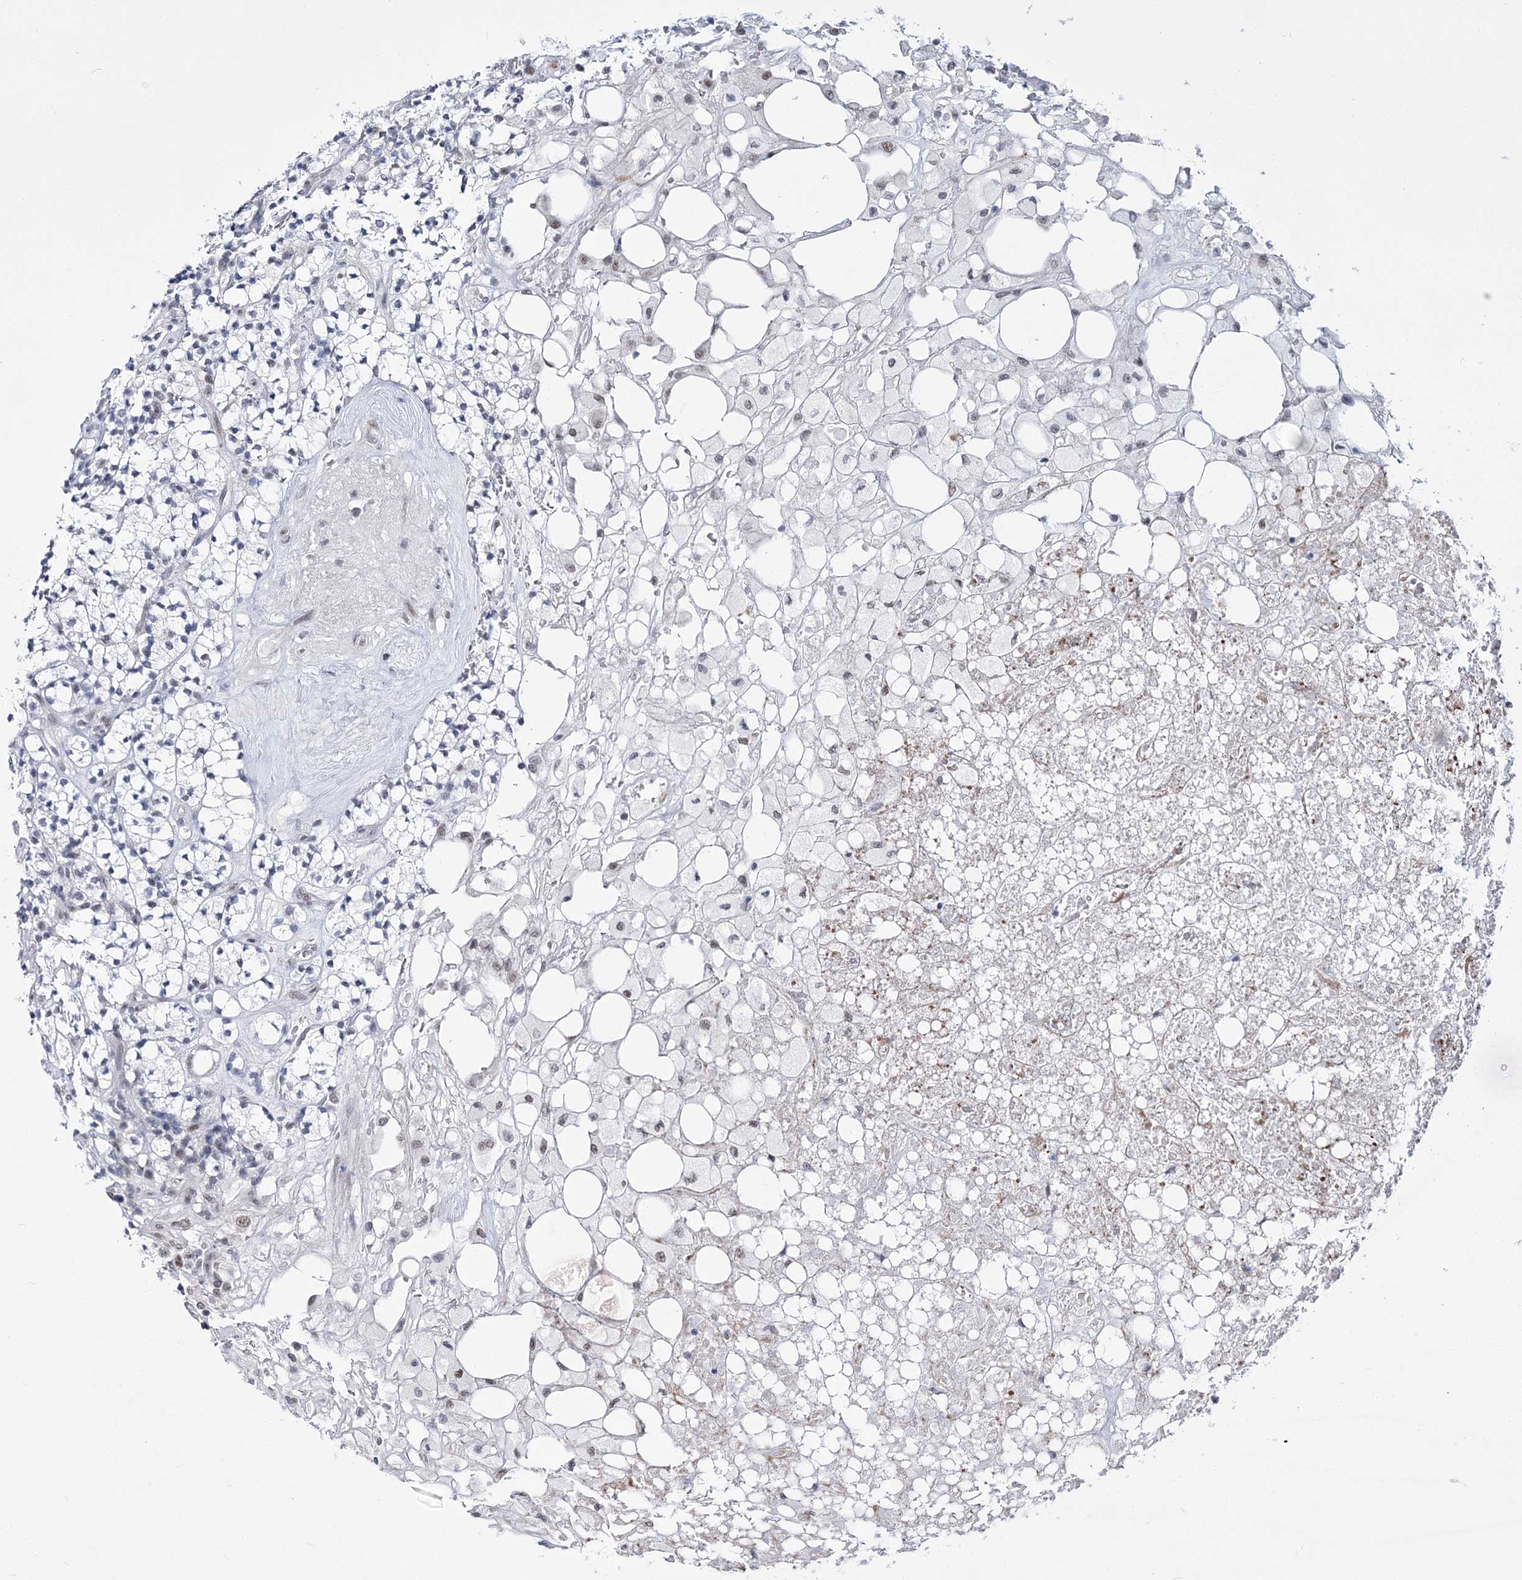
{"staining": {"intensity": "weak", "quantity": "<25%", "location": "nuclear"}, "tissue": "renal cancer", "cell_type": "Tumor cells", "image_type": "cancer", "snomed": [{"axis": "morphology", "description": "Adenocarcinoma, NOS"}, {"axis": "topography", "description": "Kidney"}], "caption": "Renal adenocarcinoma was stained to show a protein in brown. There is no significant positivity in tumor cells.", "gene": "NSUN2", "patient": {"sex": "male", "age": 77}}